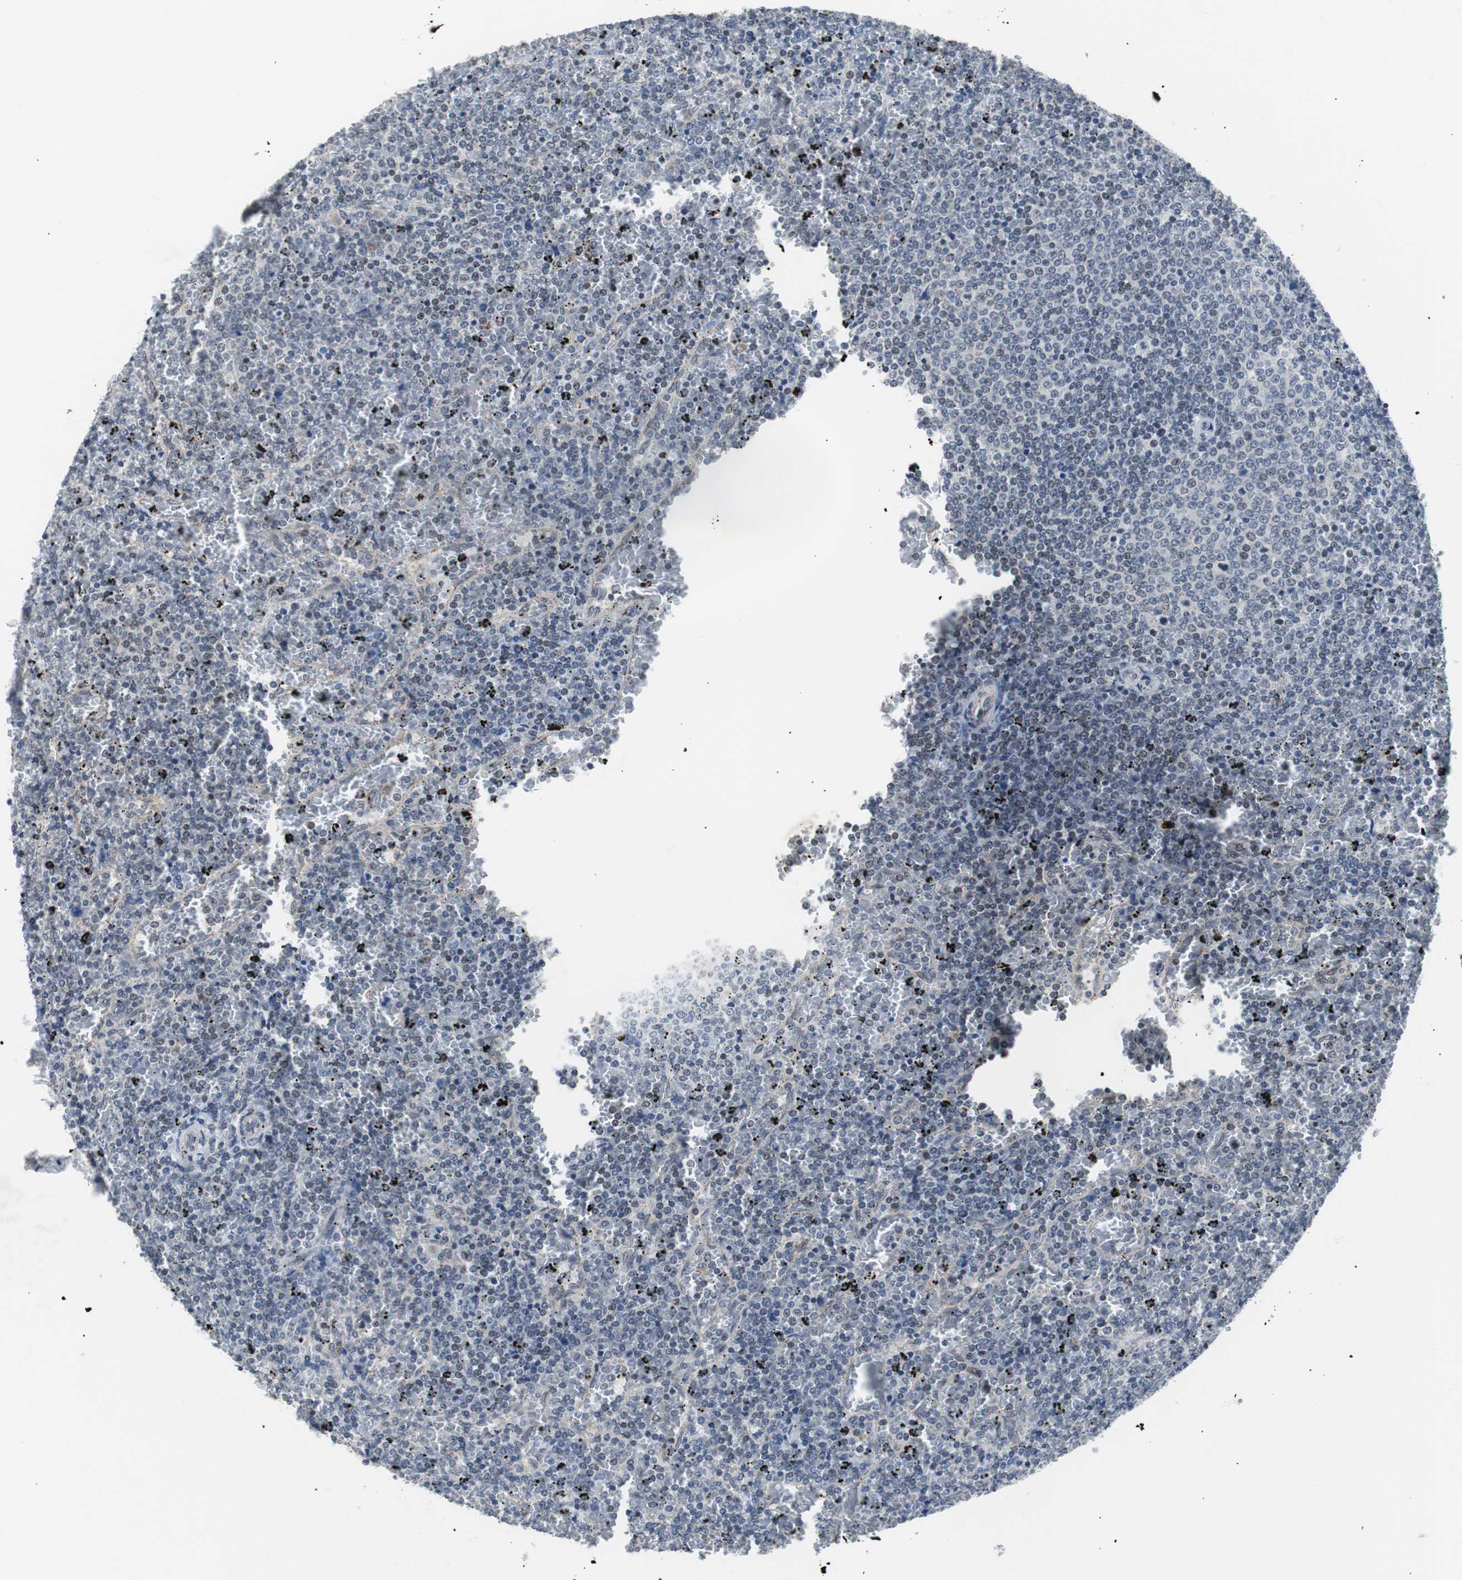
{"staining": {"intensity": "negative", "quantity": "none", "location": "none"}, "tissue": "lymphoma", "cell_type": "Tumor cells", "image_type": "cancer", "snomed": [{"axis": "morphology", "description": "Malignant lymphoma, non-Hodgkin's type, Low grade"}, {"axis": "topography", "description": "Spleen"}], "caption": "Tumor cells are negative for protein expression in human malignant lymphoma, non-Hodgkin's type (low-grade).", "gene": "TP63", "patient": {"sex": "female", "age": 77}}